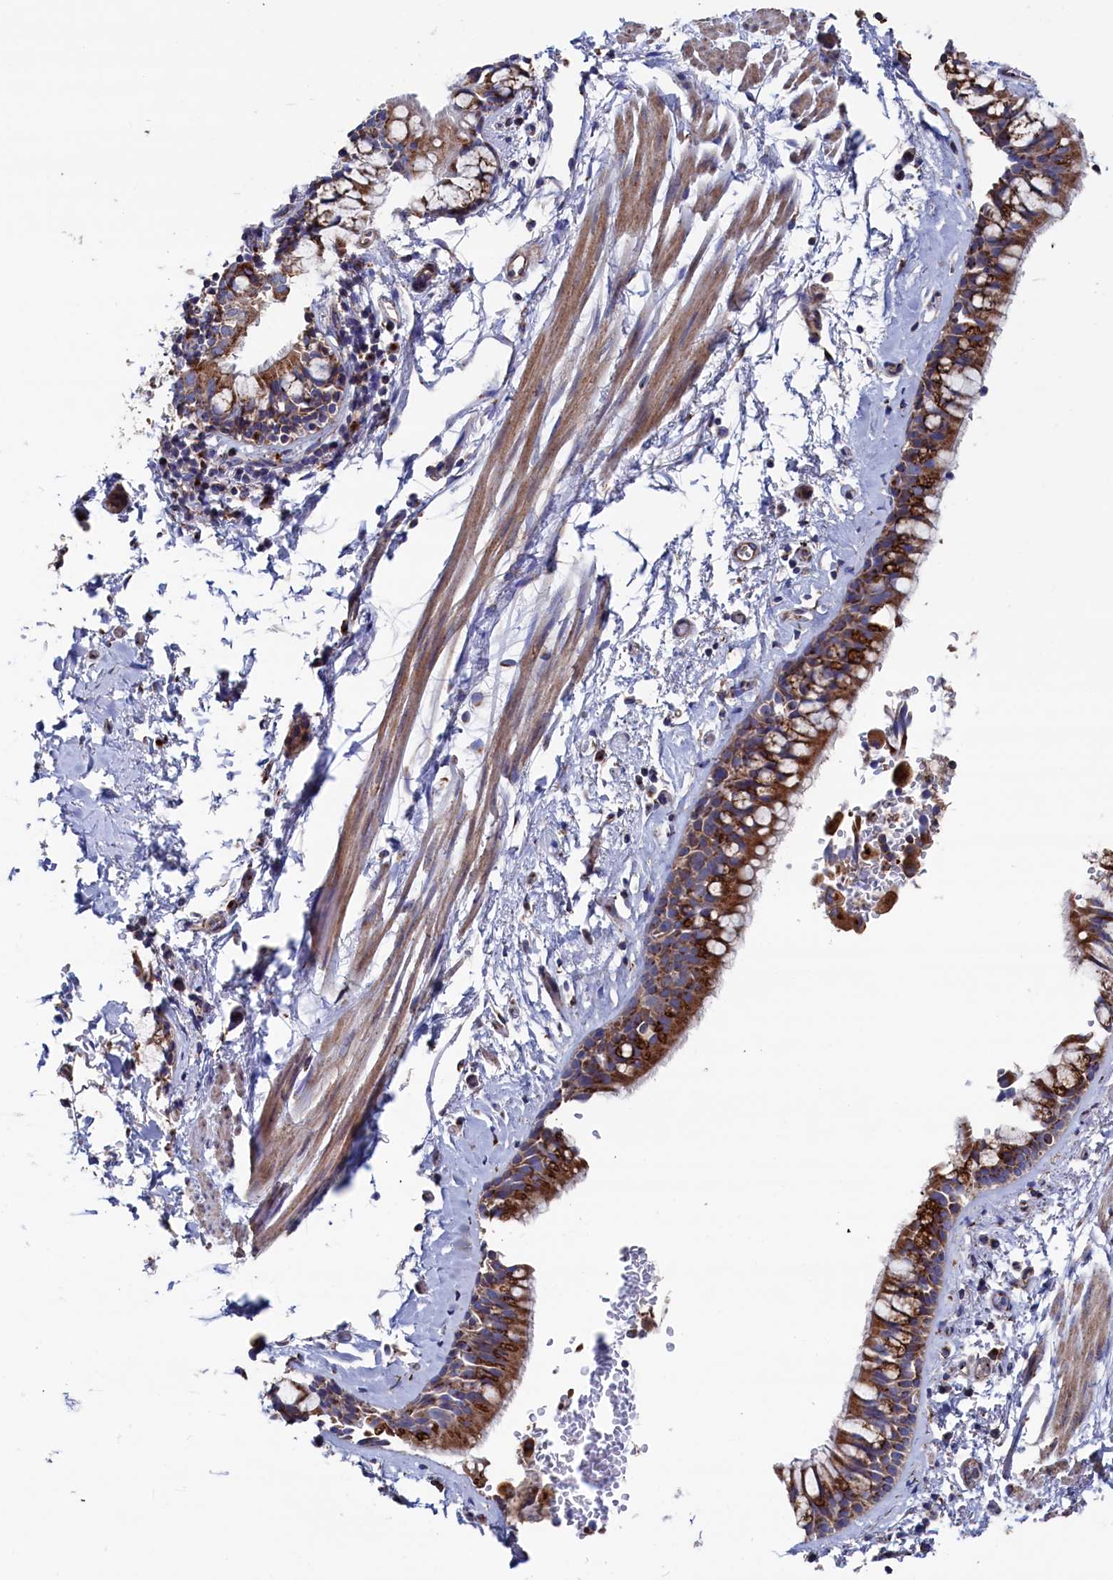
{"staining": {"intensity": "strong", "quantity": ">75%", "location": "cytoplasmic/membranous"}, "tissue": "bronchus", "cell_type": "Respiratory epithelial cells", "image_type": "normal", "snomed": [{"axis": "morphology", "description": "Normal tissue, NOS"}, {"axis": "morphology", "description": "Inflammation, NOS"}, {"axis": "topography", "description": "Cartilage tissue"}, {"axis": "topography", "description": "Bronchus"}, {"axis": "topography", "description": "Lung"}], "caption": "Approximately >75% of respiratory epithelial cells in unremarkable bronchus exhibit strong cytoplasmic/membranous protein staining as visualized by brown immunohistochemical staining.", "gene": "PRRC1", "patient": {"sex": "female", "age": 64}}